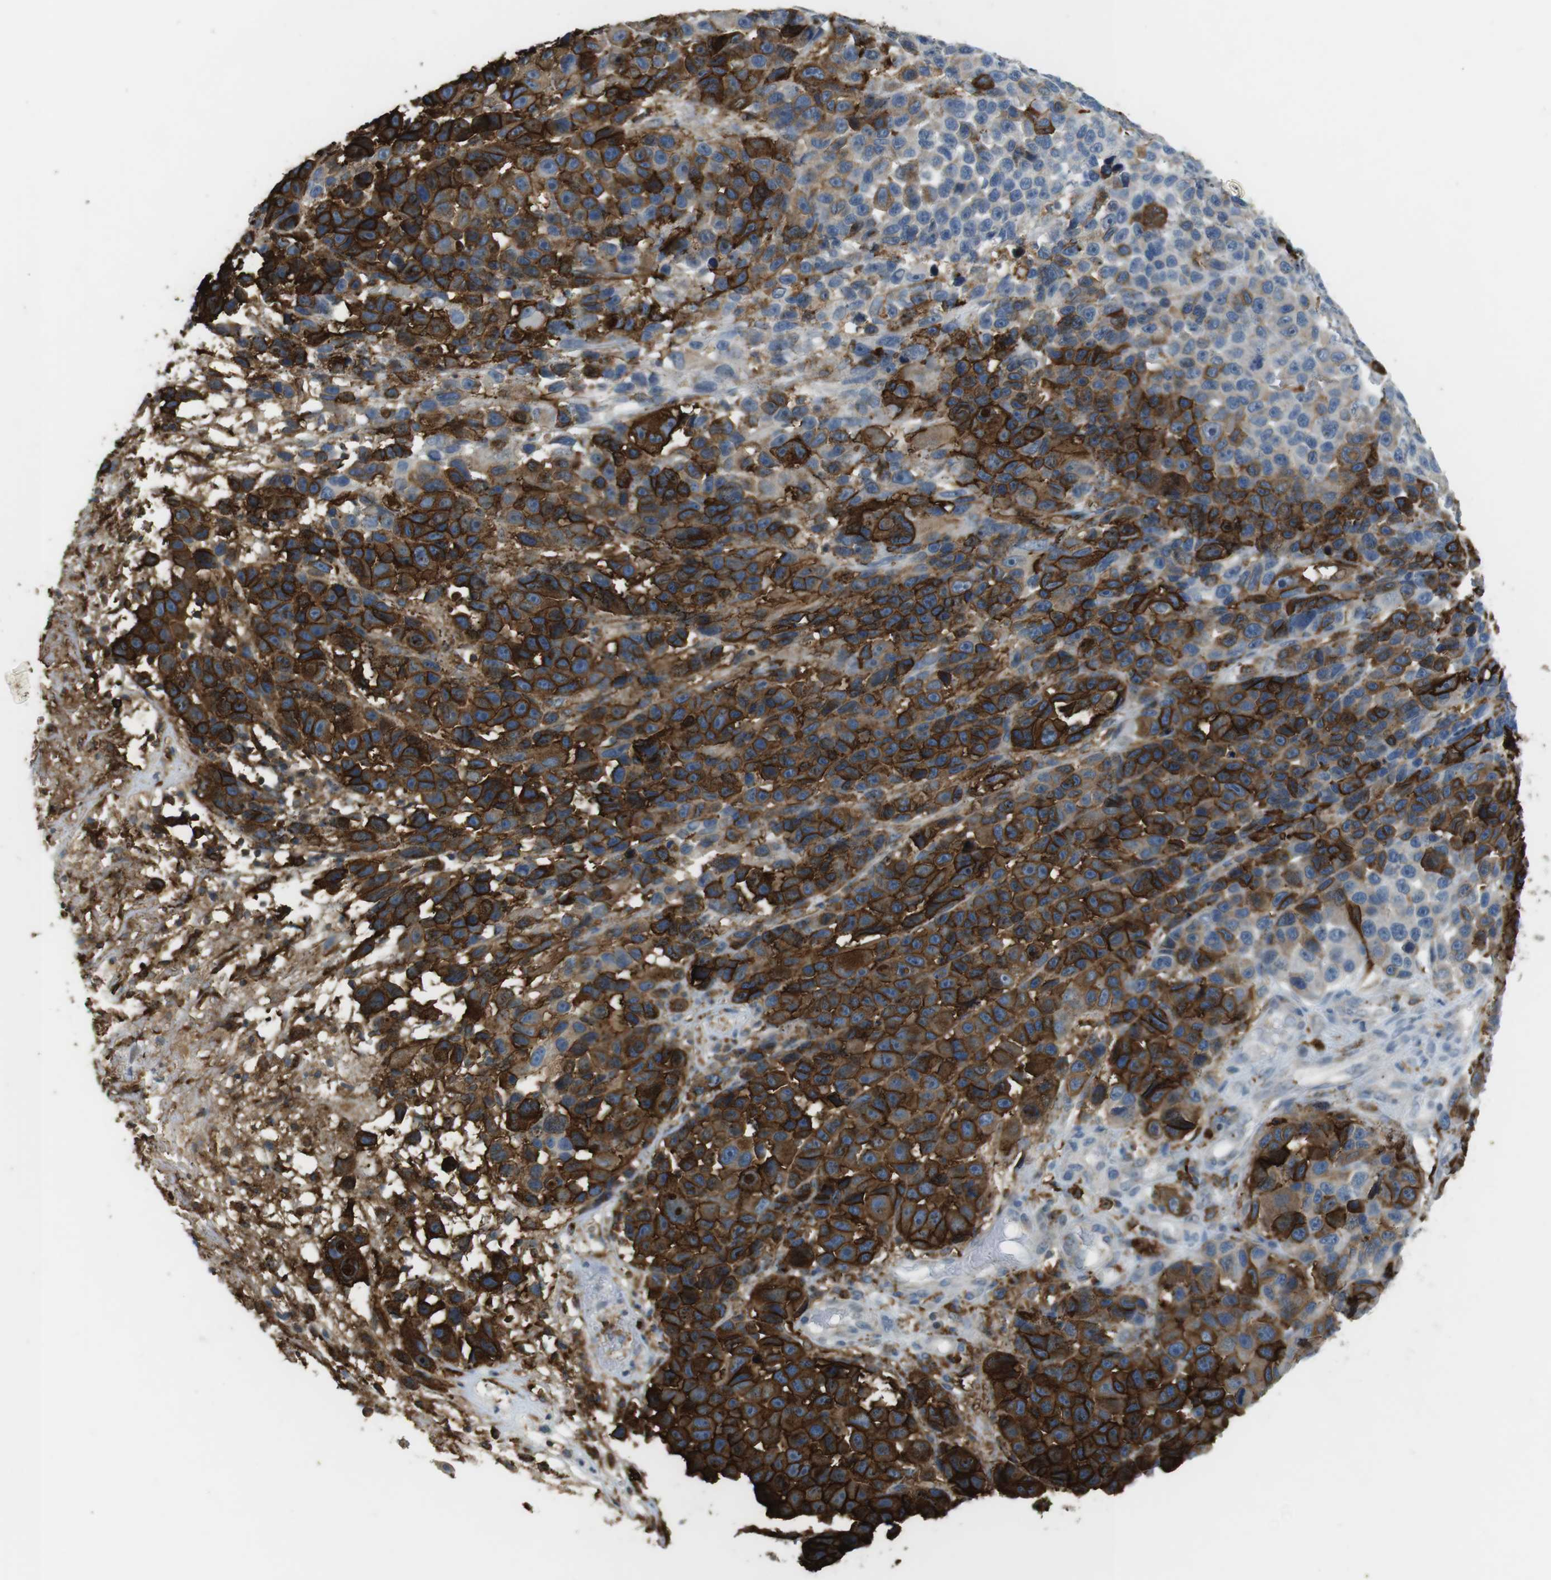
{"staining": {"intensity": "strong", "quantity": "25%-75%", "location": "cytoplasmic/membranous"}, "tissue": "melanoma", "cell_type": "Tumor cells", "image_type": "cancer", "snomed": [{"axis": "morphology", "description": "Malignant melanoma, NOS"}, {"axis": "topography", "description": "Skin"}], "caption": "Malignant melanoma stained with DAB (3,3'-diaminobenzidine) immunohistochemistry (IHC) demonstrates high levels of strong cytoplasmic/membranous positivity in approximately 25%-75% of tumor cells. Immunohistochemistry stains the protein of interest in brown and the nuclei are stained blue.", "gene": "HLA-DRA", "patient": {"sex": "male", "age": 53}}